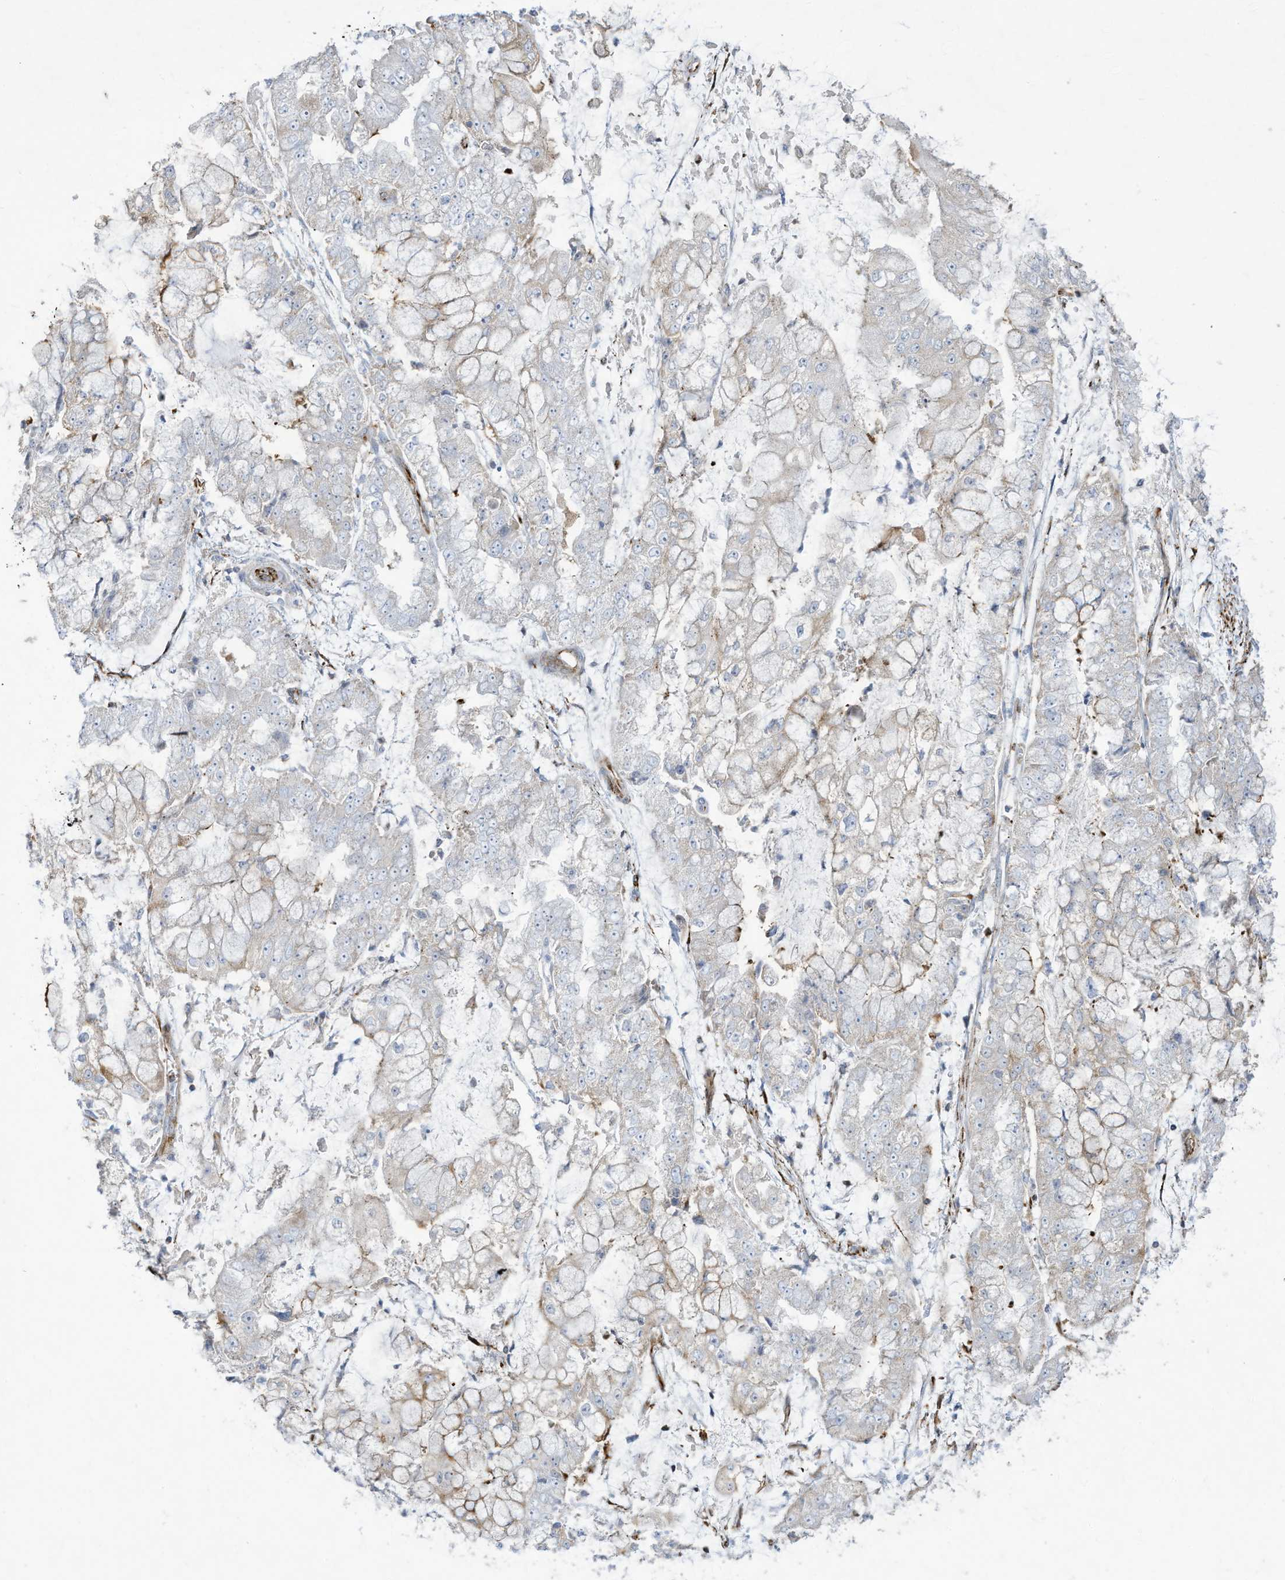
{"staining": {"intensity": "weak", "quantity": "<25%", "location": "cytoplasmic/membranous"}, "tissue": "stomach cancer", "cell_type": "Tumor cells", "image_type": "cancer", "snomed": [{"axis": "morphology", "description": "Adenocarcinoma, NOS"}, {"axis": "topography", "description": "Stomach"}], "caption": "Immunohistochemistry (IHC) image of stomach adenocarcinoma stained for a protein (brown), which reveals no positivity in tumor cells.", "gene": "THNSL2", "patient": {"sex": "male", "age": 76}}